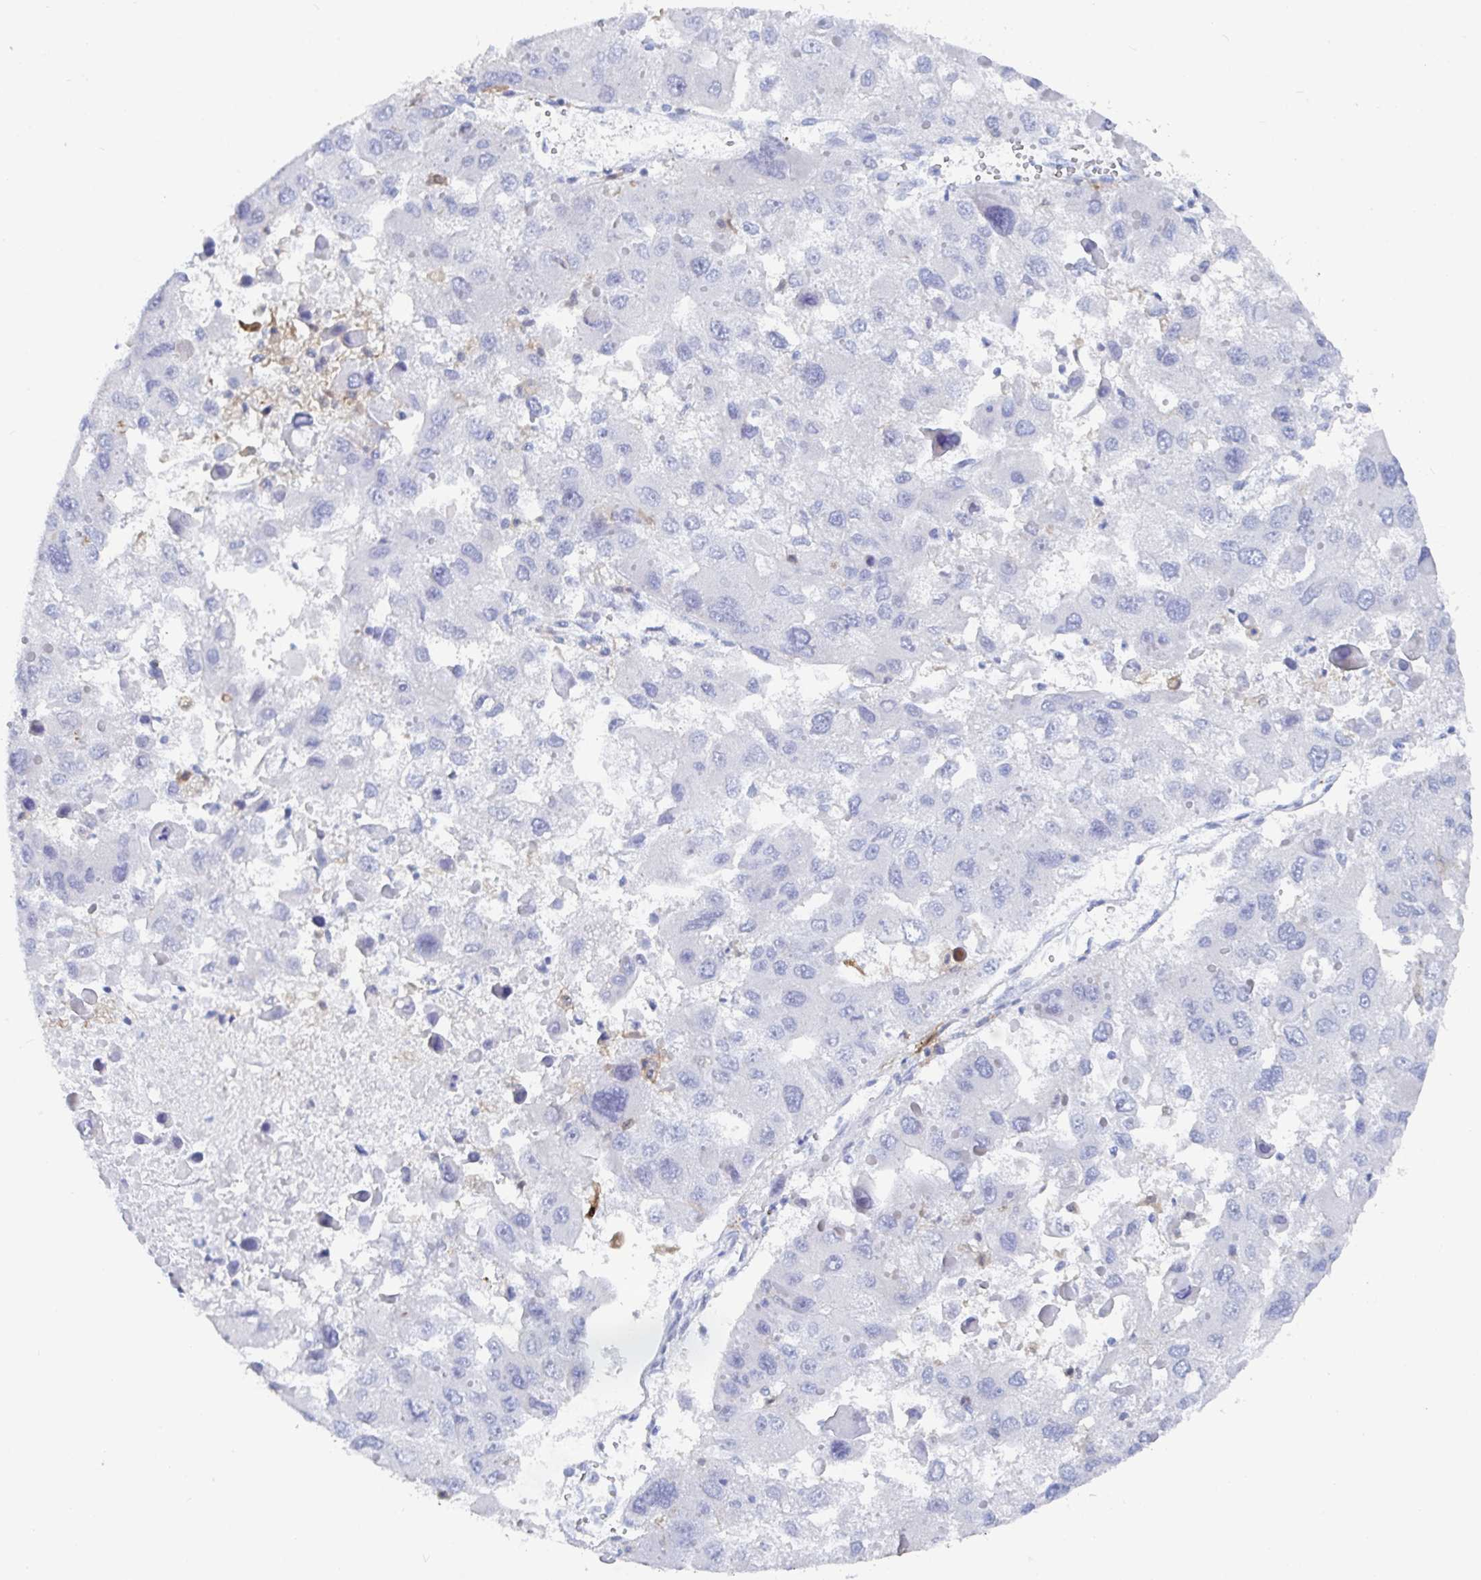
{"staining": {"intensity": "negative", "quantity": "none", "location": "none"}, "tissue": "liver cancer", "cell_type": "Tumor cells", "image_type": "cancer", "snomed": [{"axis": "morphology", "description": "Carcinoma, Hepatocellular, NOS"}, {"axis": "topography", "description": "Liver"}], "caption": "Tumor cells are negative for protein expression in human liver hepatocellular carcinoma.", "gene": "OR2A4", "patient": {"sex": "female", "age": 41}}